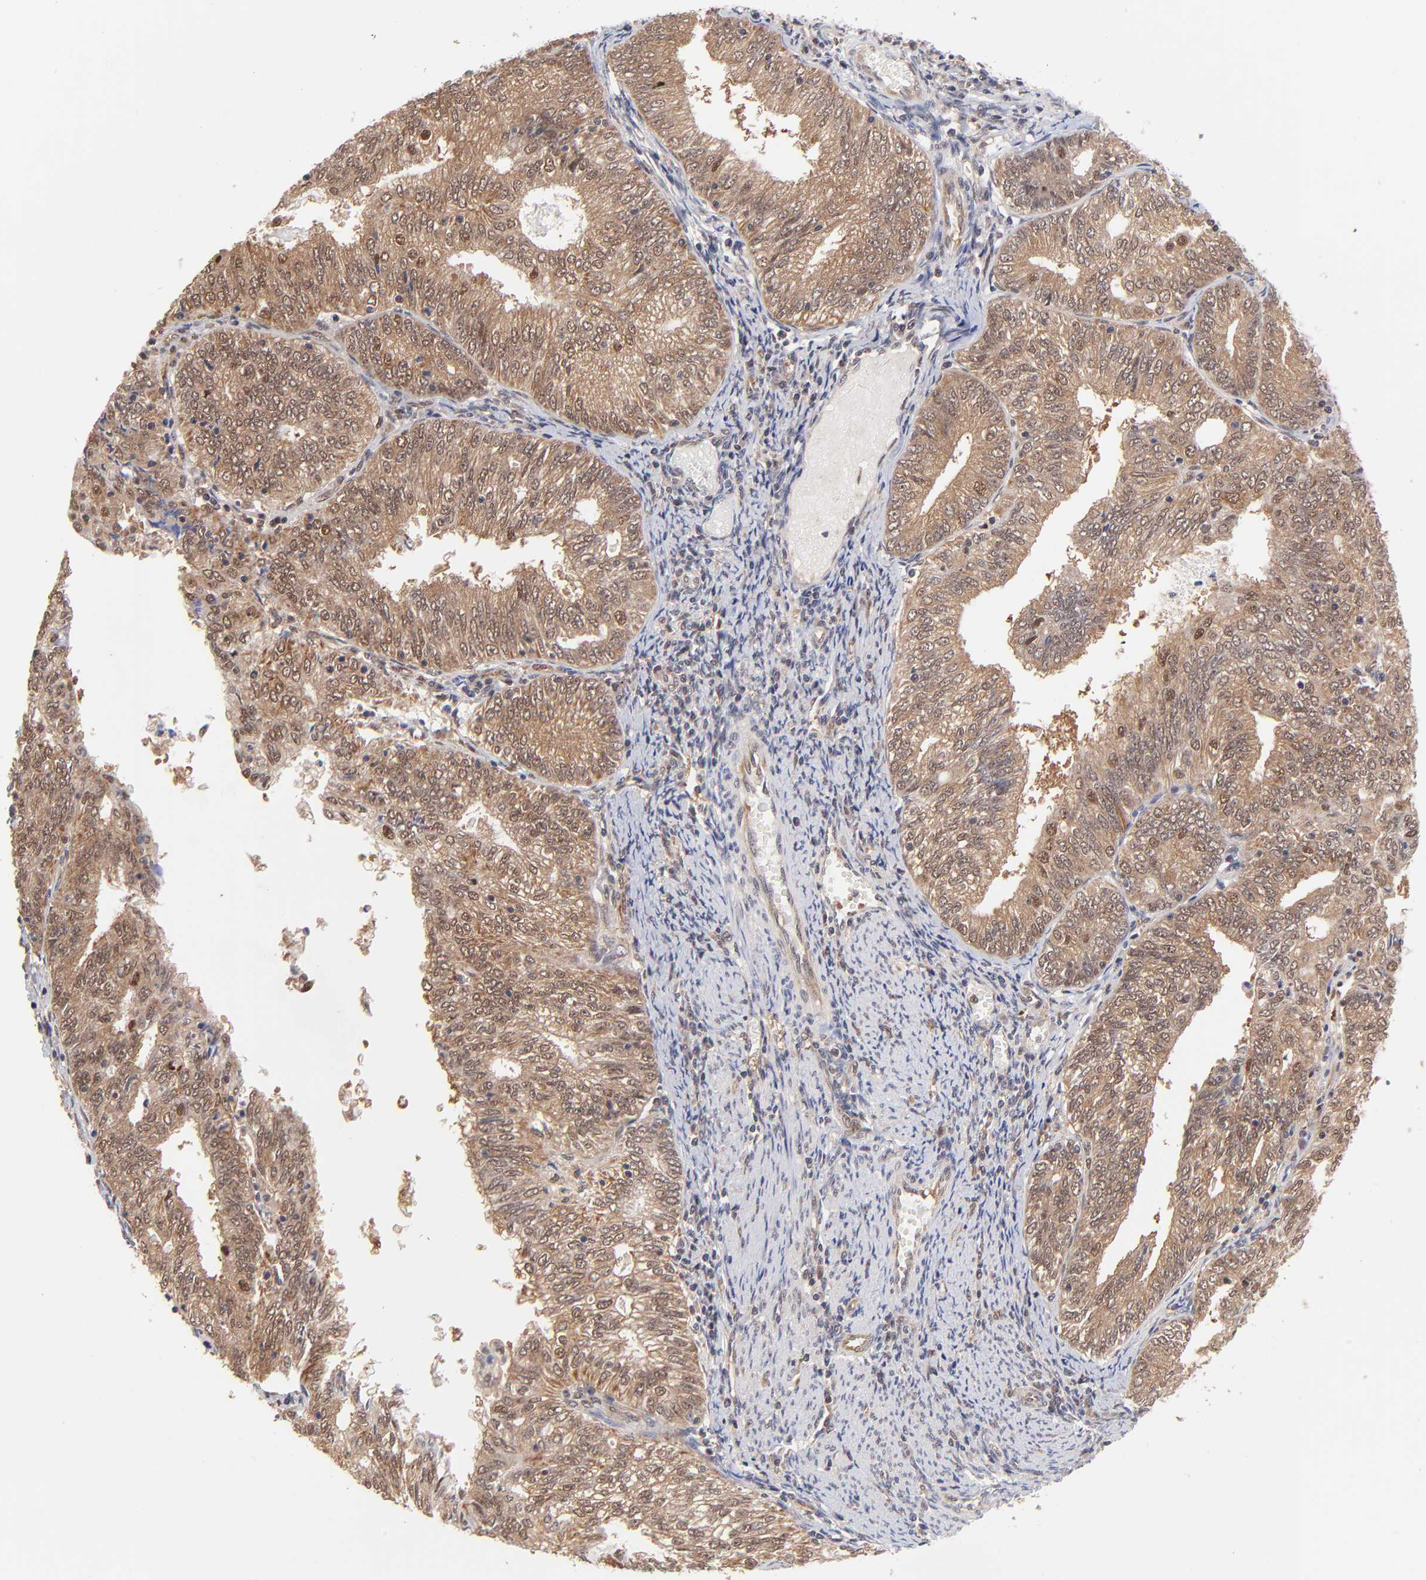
{"staining": {"intensity": "moderate", "quantity": ">75%", "location": "cytoplasmic/membranous"}, "tissue": "endometrial cancer", "cell_type": "Tumor cells", "image_type": "cancer", "snomed": [{"axis": "morphology", "description": "Adenocarcinoma, NOS"}, {"axis": "topography", "description": "Endometrium"}], "caption": "The histopathology image reveals staining of endometrial cancer (adenocarcinoma), revealing moderate cytoplasmic/membranous protein positivity (brown color) within tumor cells.", "gene": "PSMC4", "patient": {"sex": "female", "age": 69}}